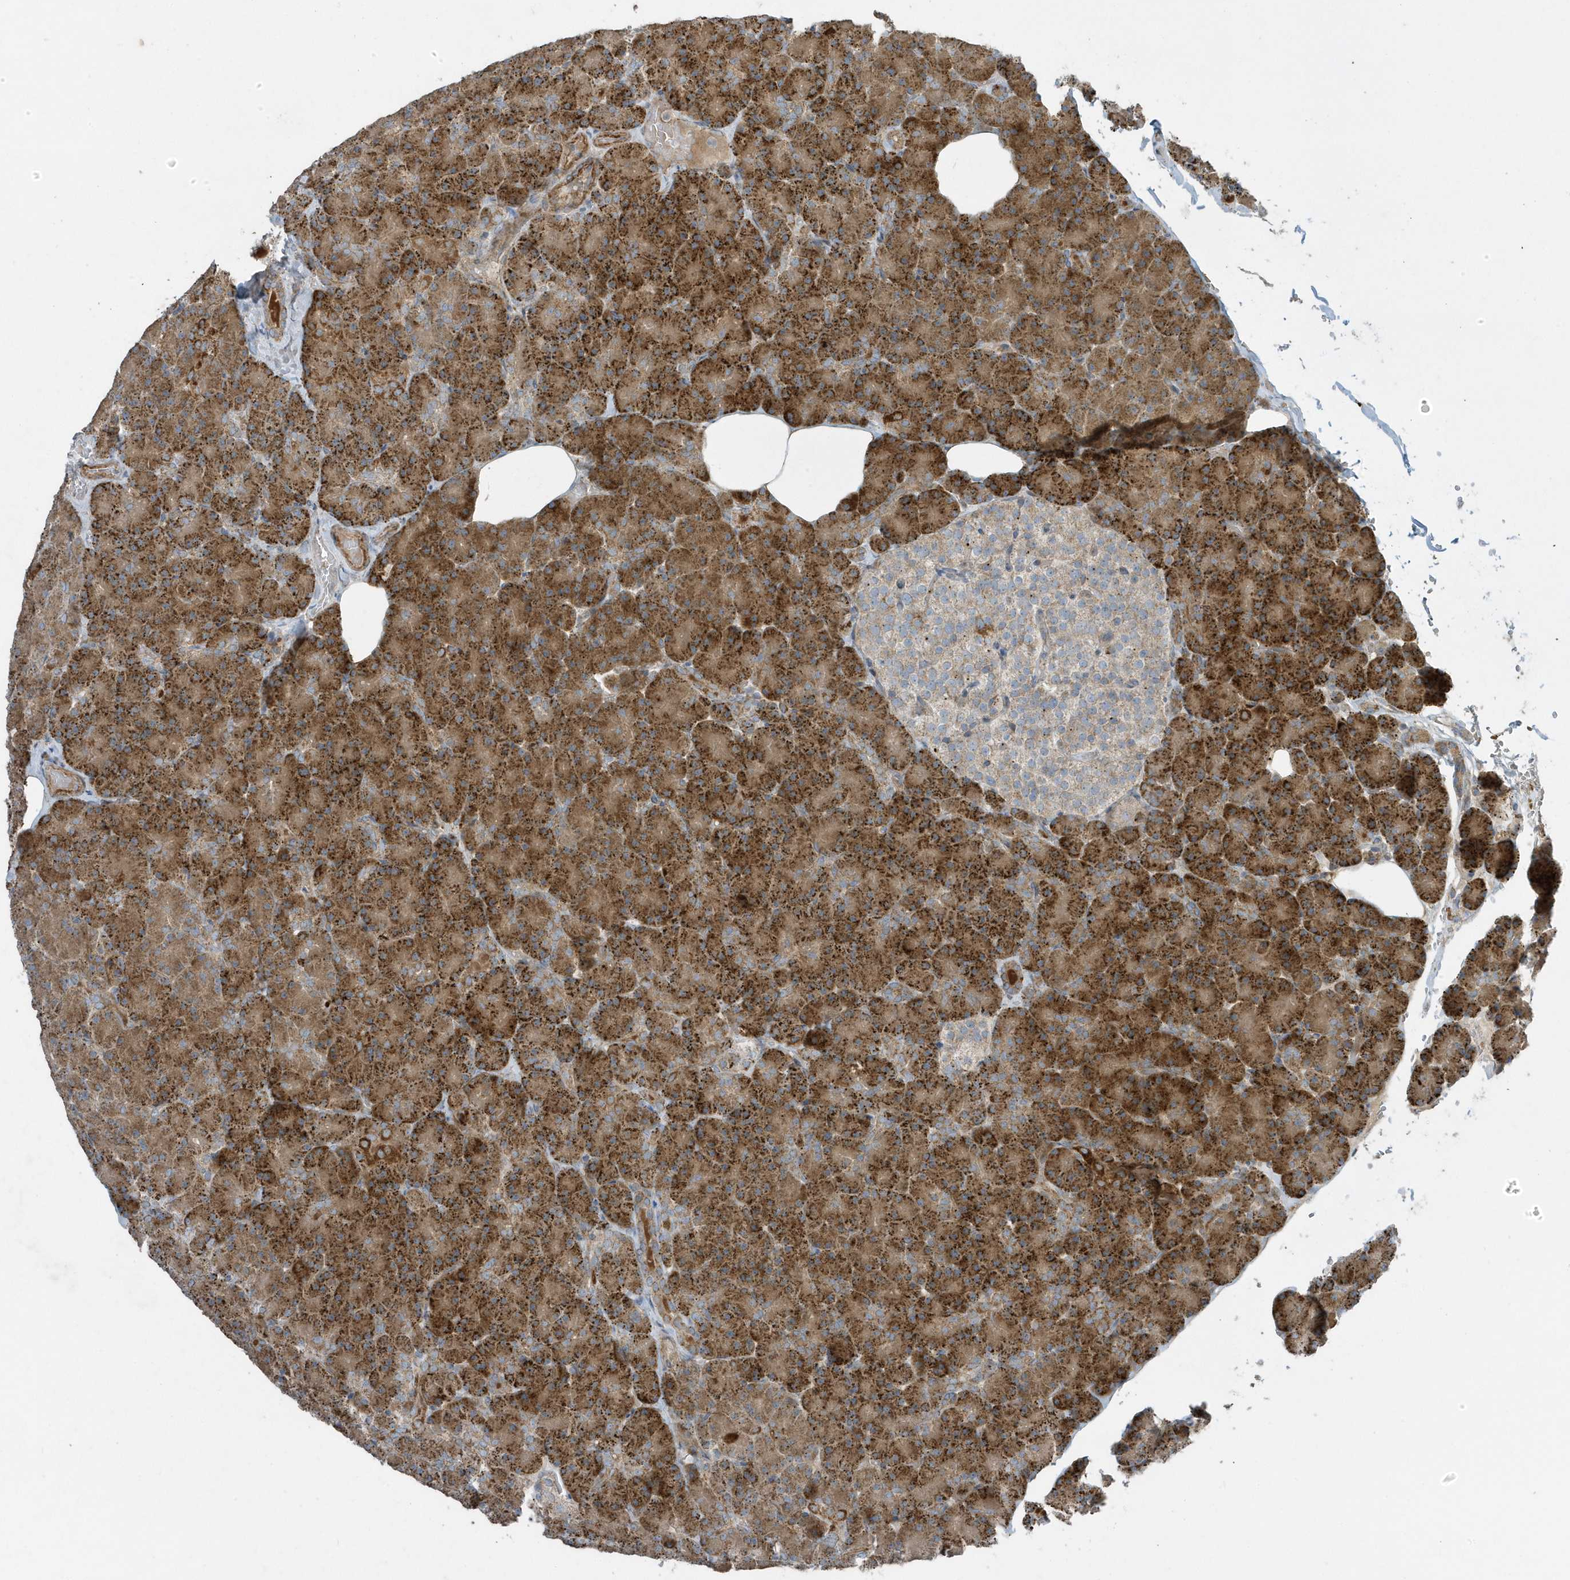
{"staining": {"intensity": "strong", "quantity": ">75%", "location": "cytoplasmic/membranous"}, "tissue": "pancreas", "cell_type": "Exocrine glandular cells", "image_type": "normal", "snomed": [{"axis": "morphology", "description": "Normal tissue, NOS"}, {"axis": "topography", "description": "Pancreas"}], "caption": "An immunohistochemistry (IHC) histopathology image of unremarkable tissue is shown. Protein staining in brown labels strong cytoplasmic/membranous positivity in pancreas within exocrine glandular cells.", "gene": "SLC38A2", "patient": {"sex": "female", "age": 43}}